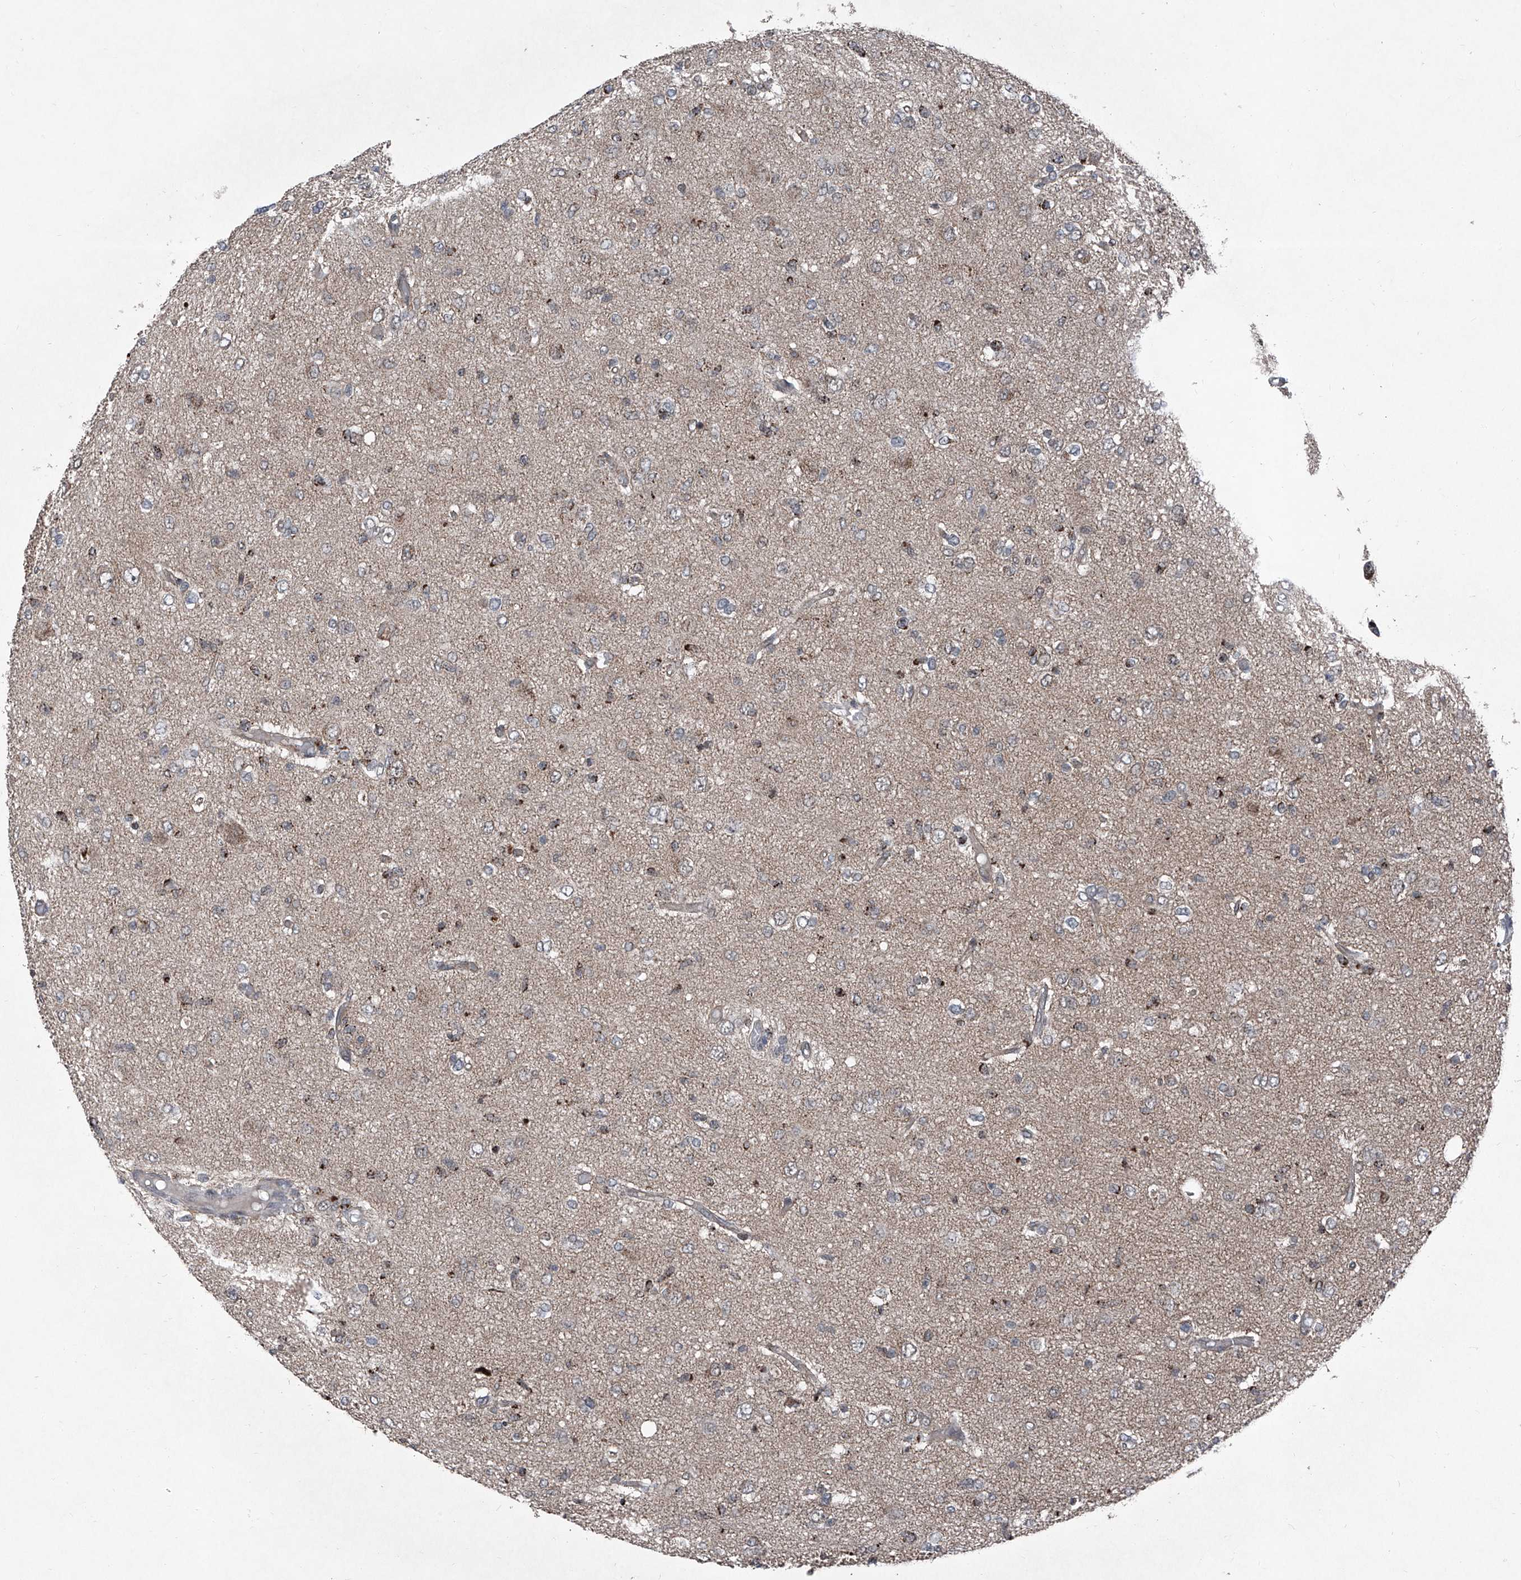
{"staining": {"intensity": "negative", "quantity": "none", "location": "none"}, "tissue": "glioma", "cell_type": "Tumor cells", "image_type": "cancer", "snomed": [{"axis": "morphology", "description": "Glioma, malignant, High grade"}, {"axis": "topography", "description": "Brain"}], "caption": "Tumor cells are negative for brown protein staining in glioma.", "gene": "COA7", "patient": {"sex": "female", "age": 59}}